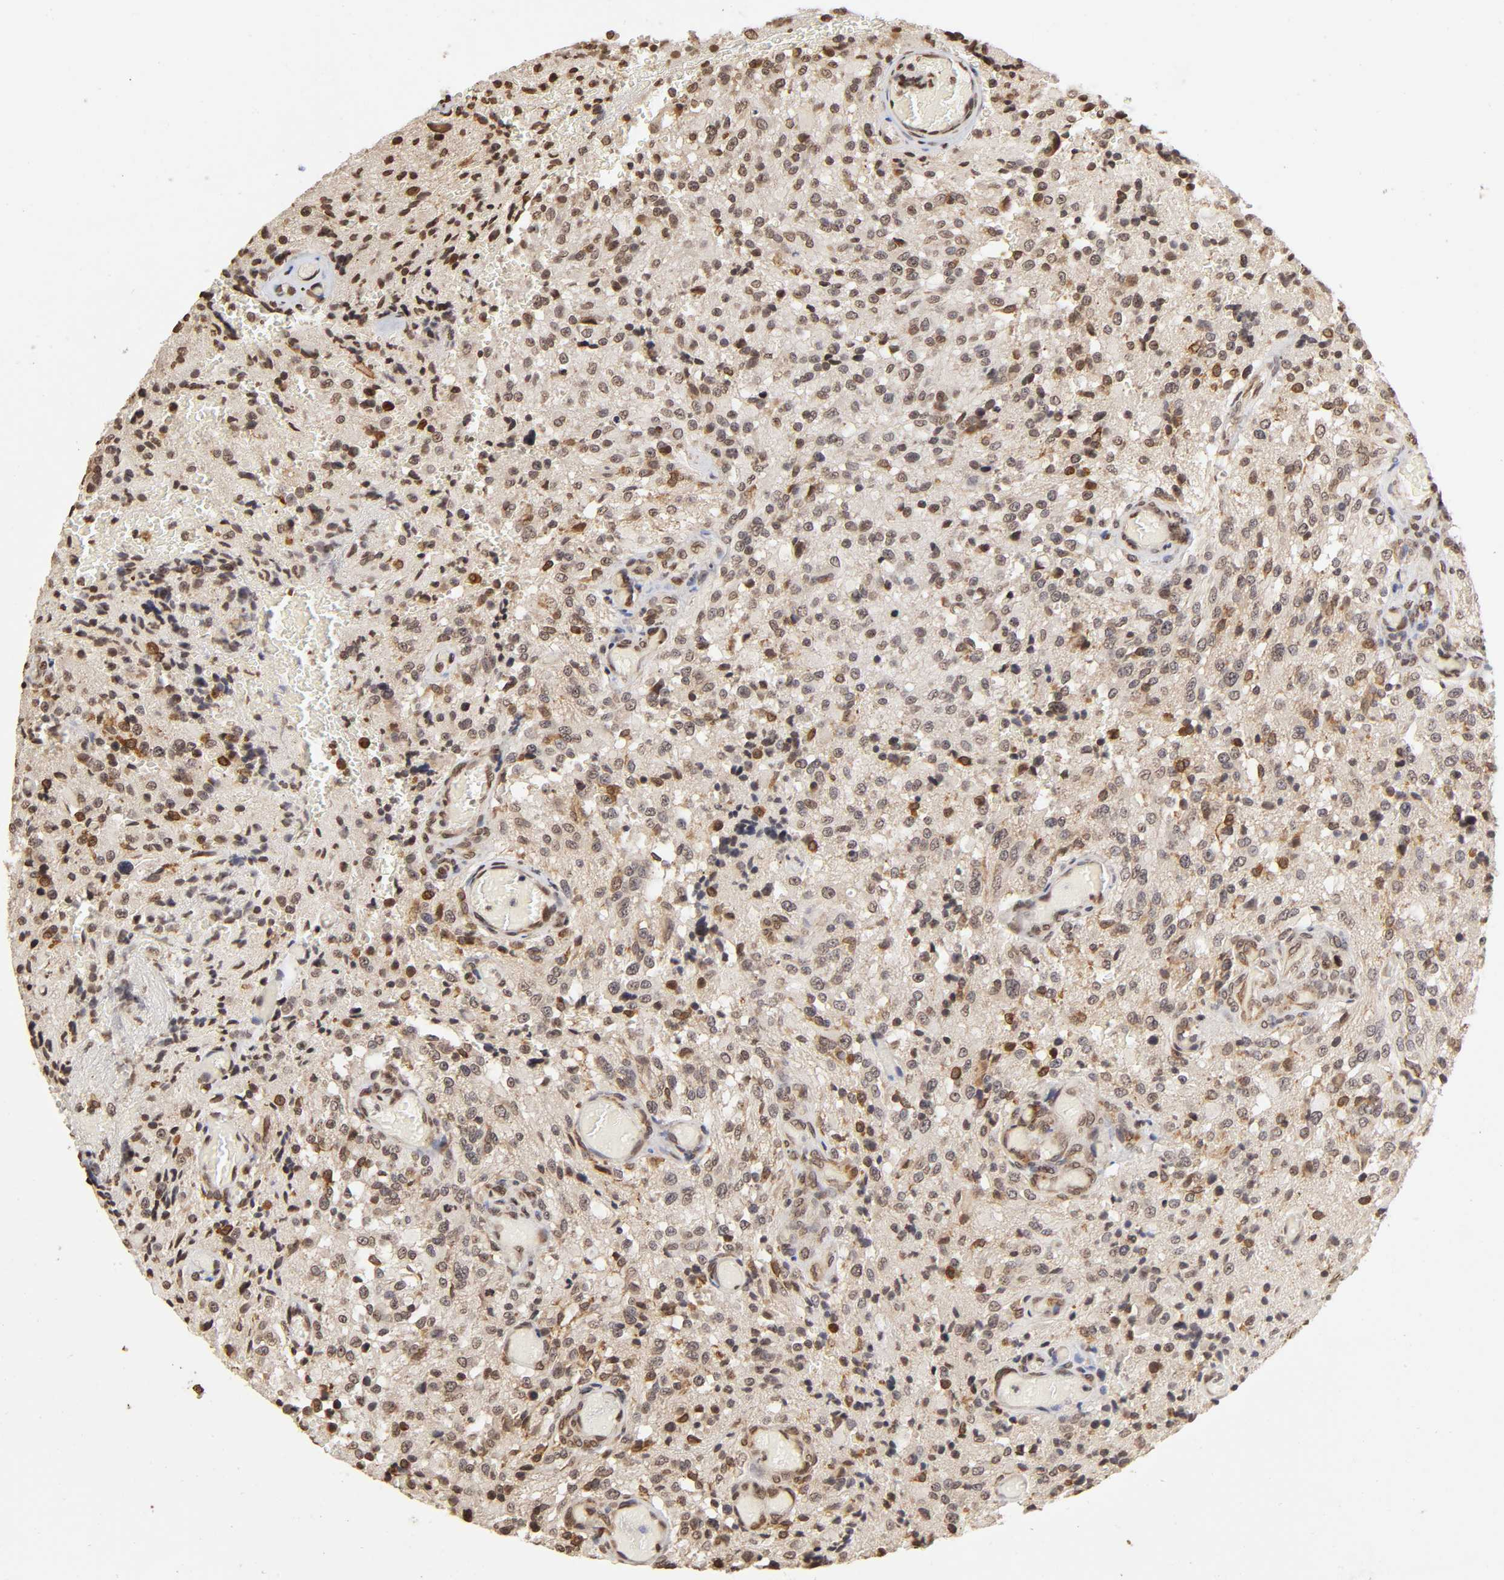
{"staining": {"intensity": "weak", "quantity": "25%-75%", "location": "cytoplasmic/membranous,nuclear"}, "tissue": "glioma", "cell_type": "Tumor cells", "image_type": "cancer", "snomed": [{"axis": "morphology", "description": "Normal tissue, NOS"}, {"axis": "morphology", "description": "Glioma, malignant, High grade"}, {"axis": "topography", "description": "Cerebral cortex"}], "caption": "High-grade glioma (malignant) stained with a protein marker demonstrates weak staining in tumor cells.", "gene": "MLLT6", "patient": {"sex": "male", "age": 56}}